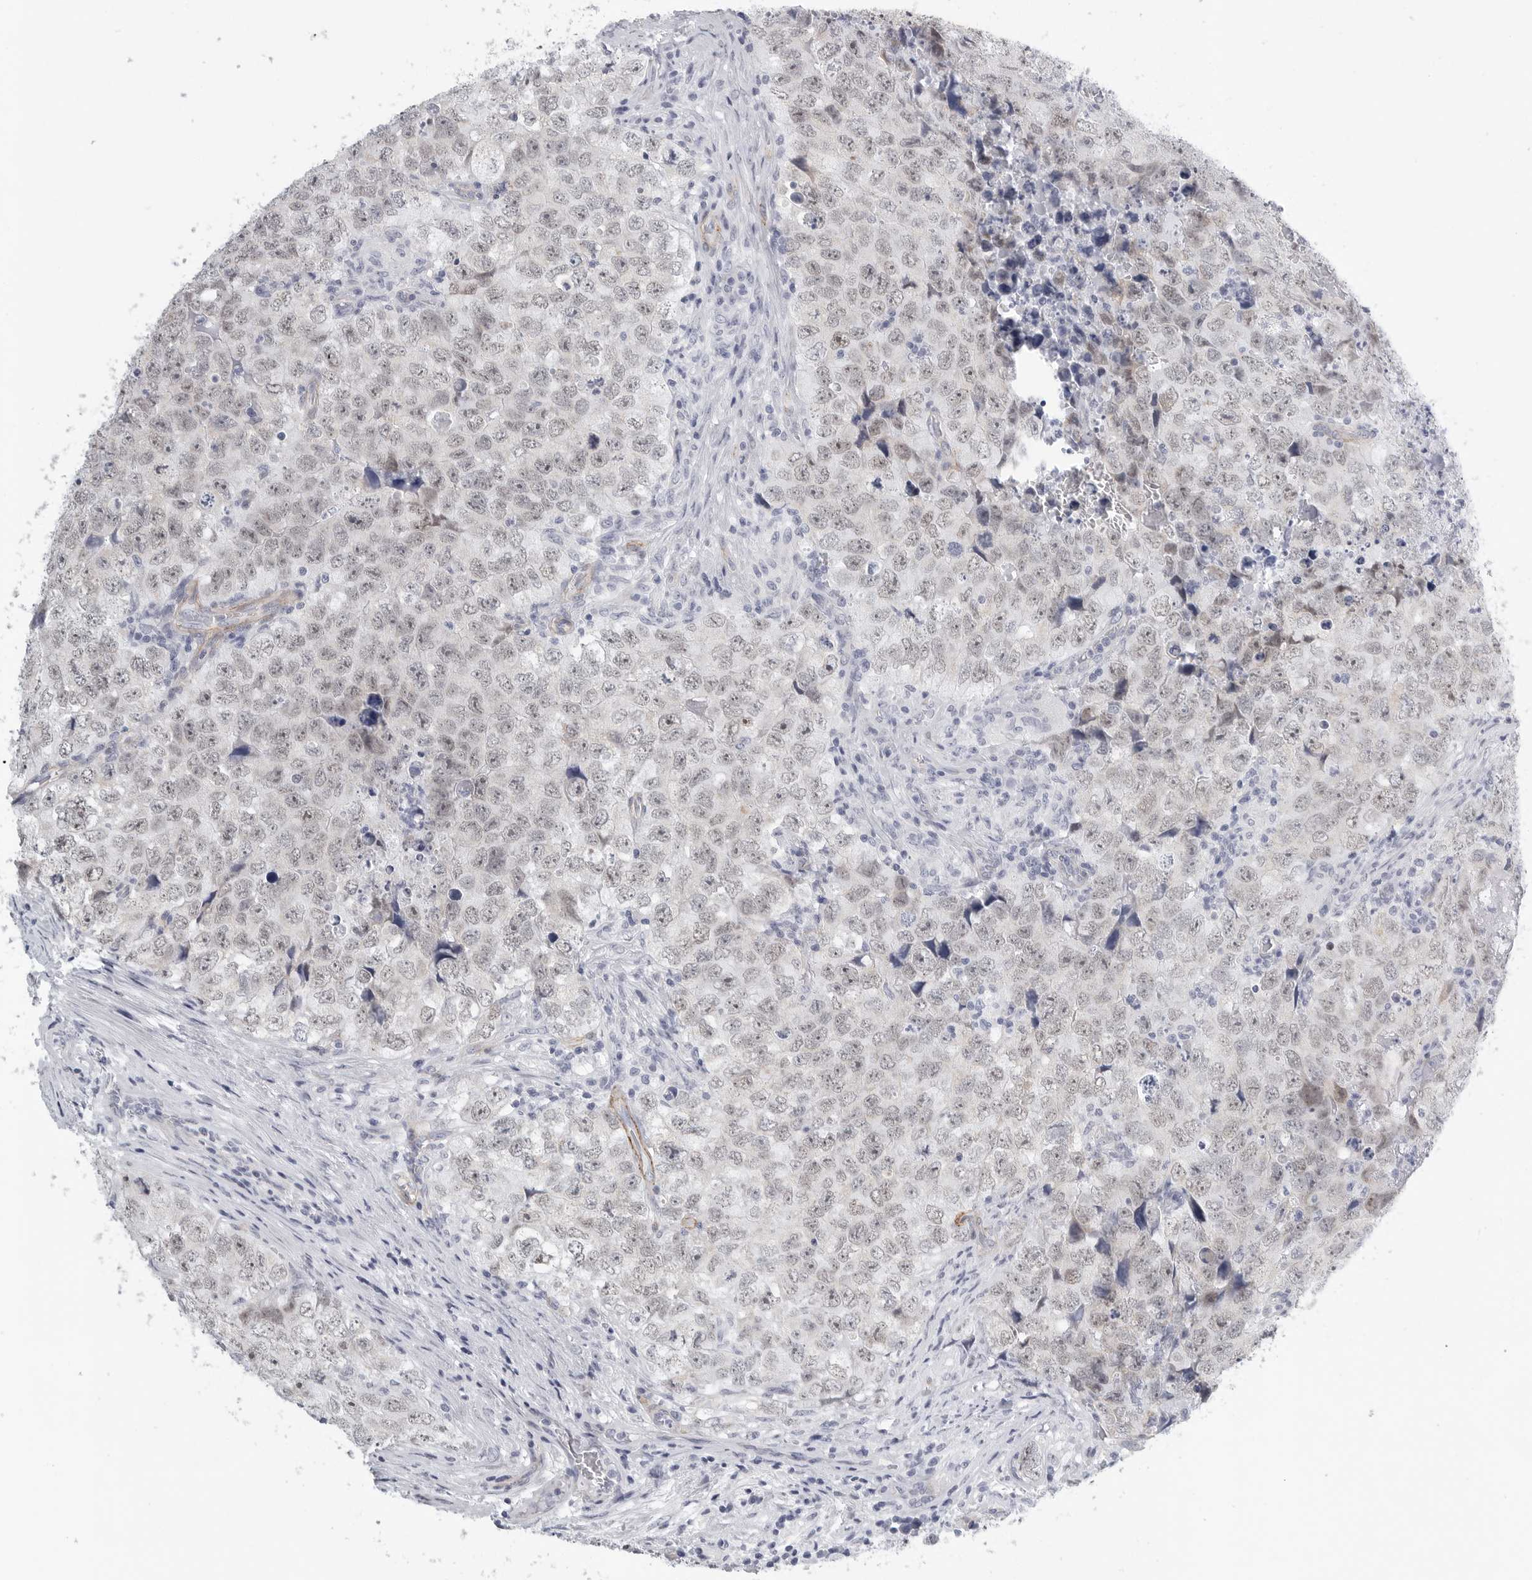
{"staining": {"intensity": "weak", "quantity": "25%-75%", "location": "nuclear"}, "tissue": "testis cancer", "cell_type": "Tumor cells", "image_type": "cancer", "snomed": [{"axis": "morphology", "description": "Seminoma, NOS"}, {"axis": "morphology", "description": "Carcinoma, Embryonal, NOS"}, {"axis": "topography", "description": "Testis"}], "caption": "Protein expression analysis of seminoma (testis) demonstrates weak nuclear expression in approximately 25%-75% of tumor cells.", "gene": "TNR", "patient": {"sex": "male", "age": 43}}